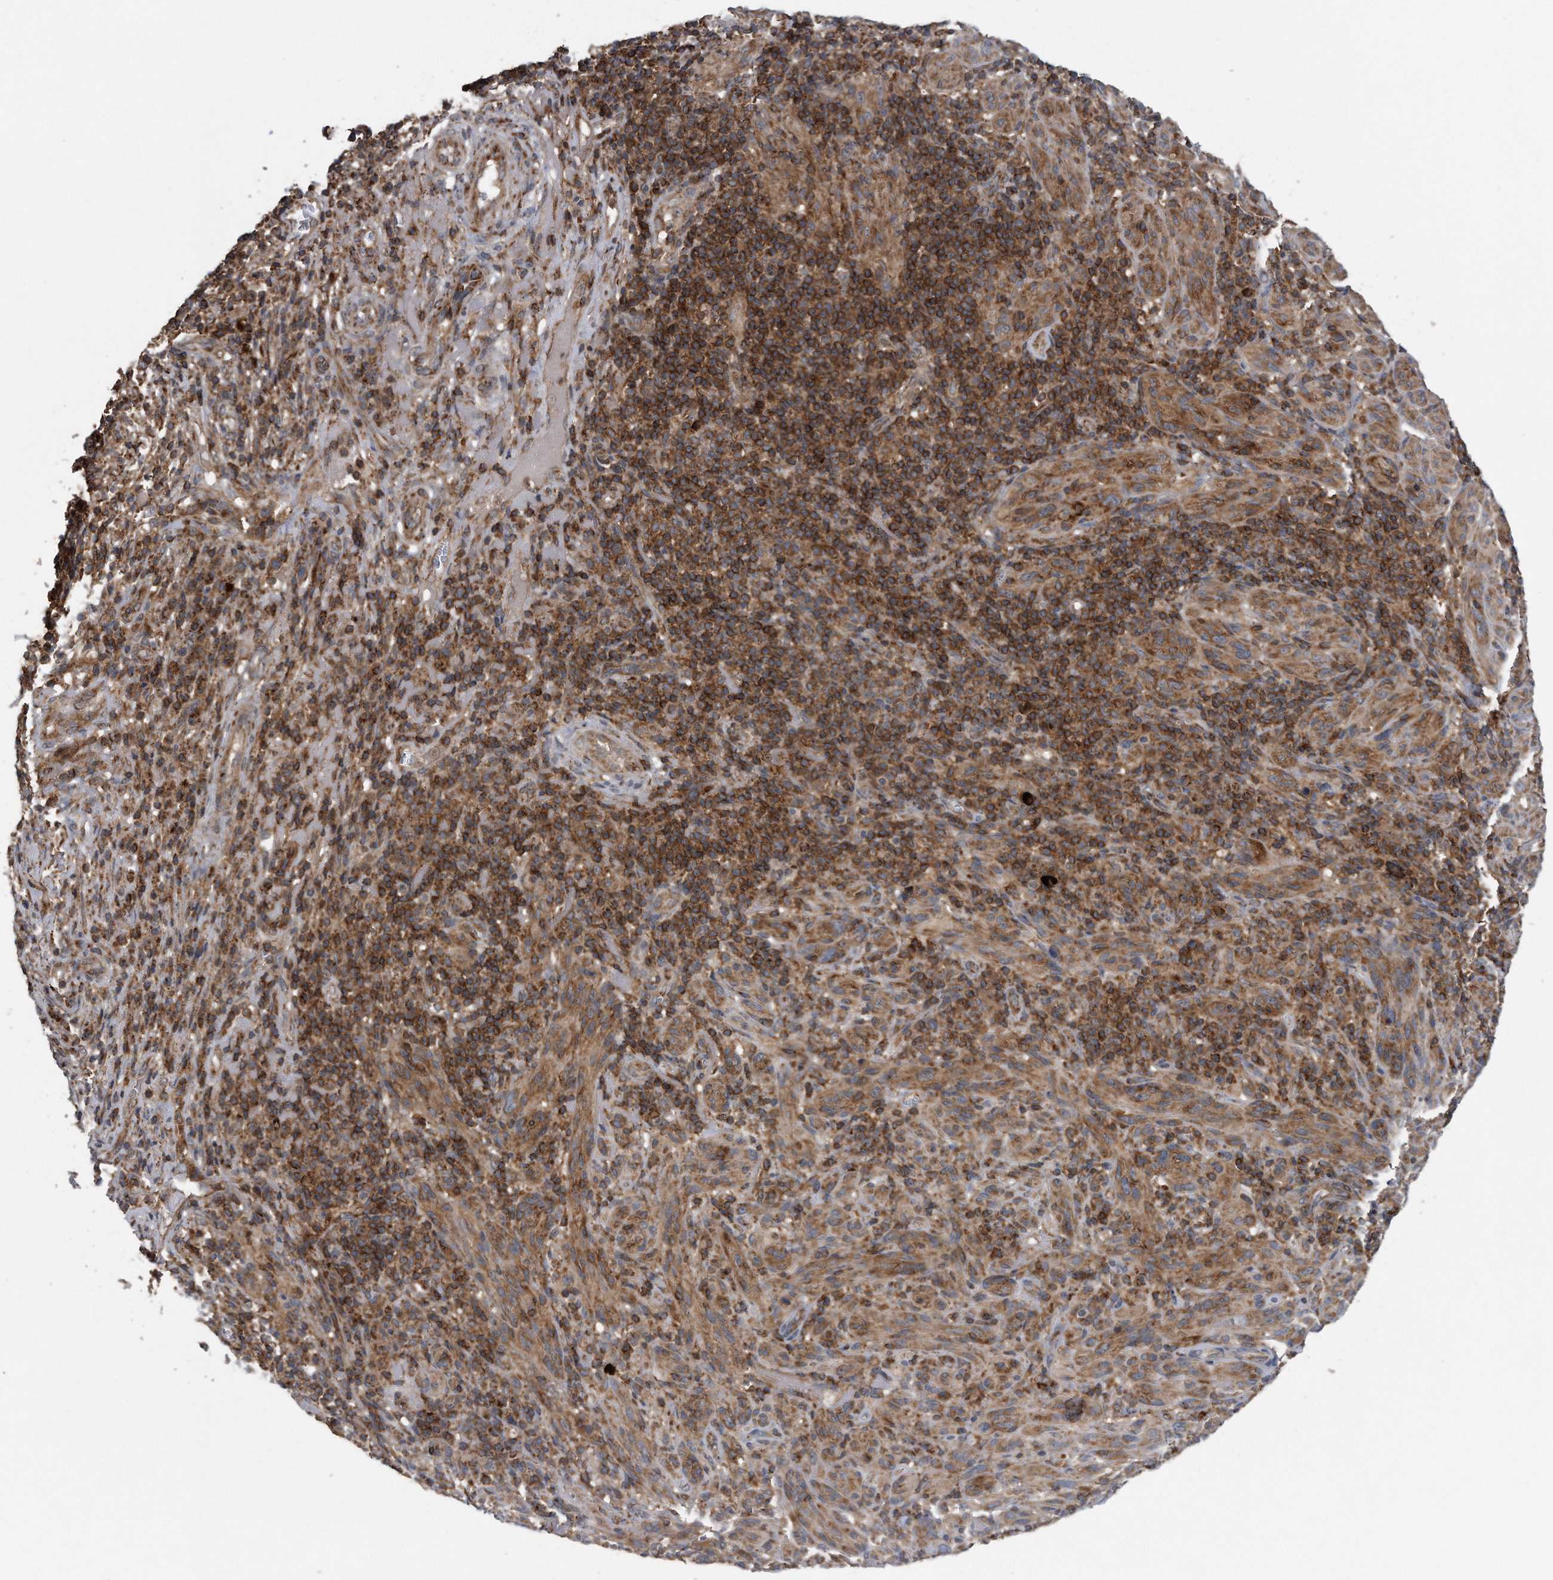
{"staining": {"intensity": "moderate", "quantity": ">75%", "location": "cytoplasmic/membranous"}, "tissue": "melanoma", "cell_type": "Tumor cells", "image_type": "cancer", "snomed": [{"axis": "morphology", "description": "Malignant melanoma, NOS"}, {"axis": "topography", "description": "Skin of head"}], "caption": "Melanoma tissue displays moderate cytoplasmic/membranous positivity in approximately >75% of tumor cells, visualized by immunohistochemistry.", "gene": "ALPK2", "patient": {"sex": "male", "age": 96}}